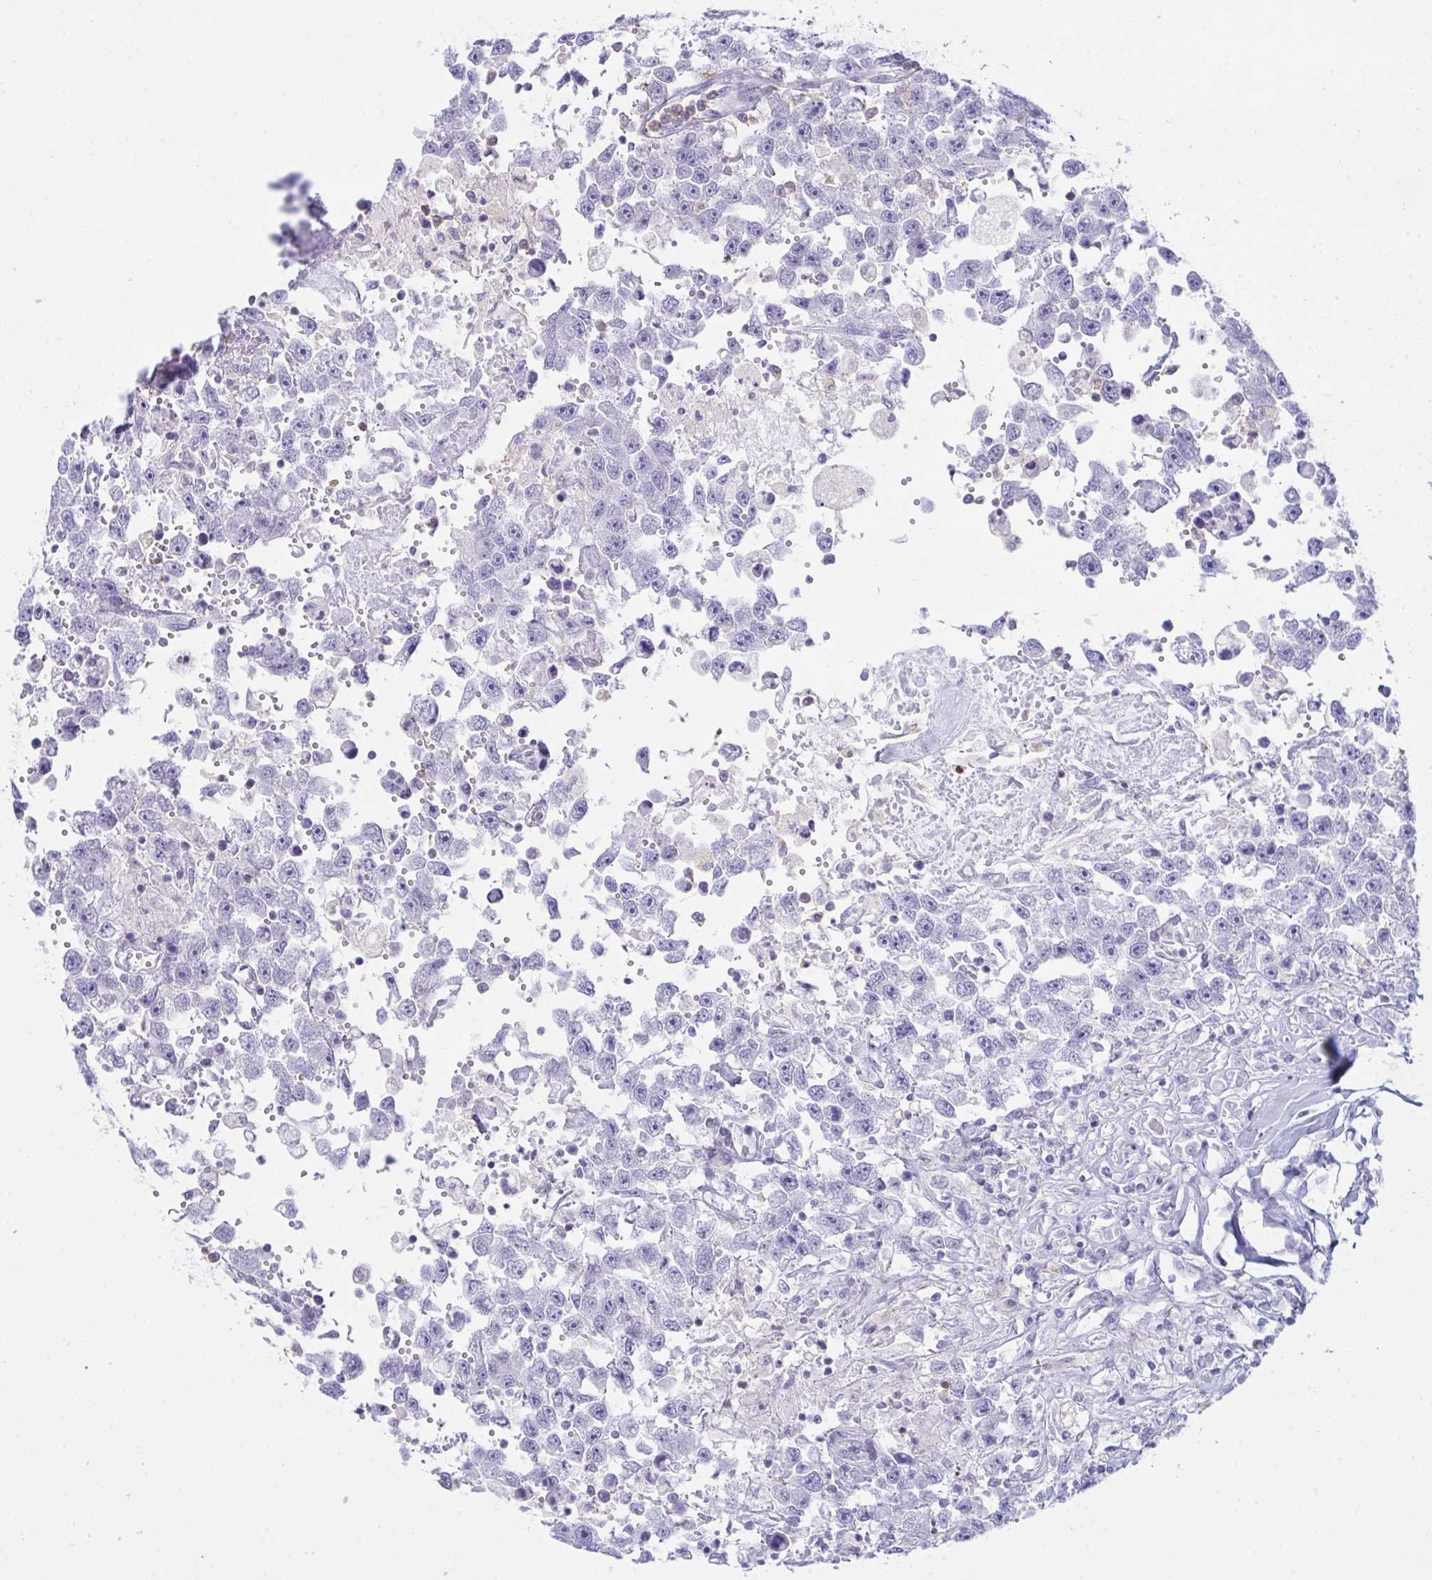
{"staining": {"intensity": "negative", "quantity": "none", "location": "none"}, "tissue": "testis cancer", "cell_type": "Tumor cells", "image_type": "cancer", "snomed": [{"axis": "morphology", "description": "Carcinoma, Embryonal, NOS"}, {"axis": "topography", "description": "Testis"}], "caption": "IHC of human testis cancer (embryonal carcinoma) exhibits no positivity in tumor cells. The staining is performed using DAB brown chromogen with nuclei counter-stained in using hematoxylin.", "gene": "MYO1F", "patient": {"sex": "male", "age": 83}}